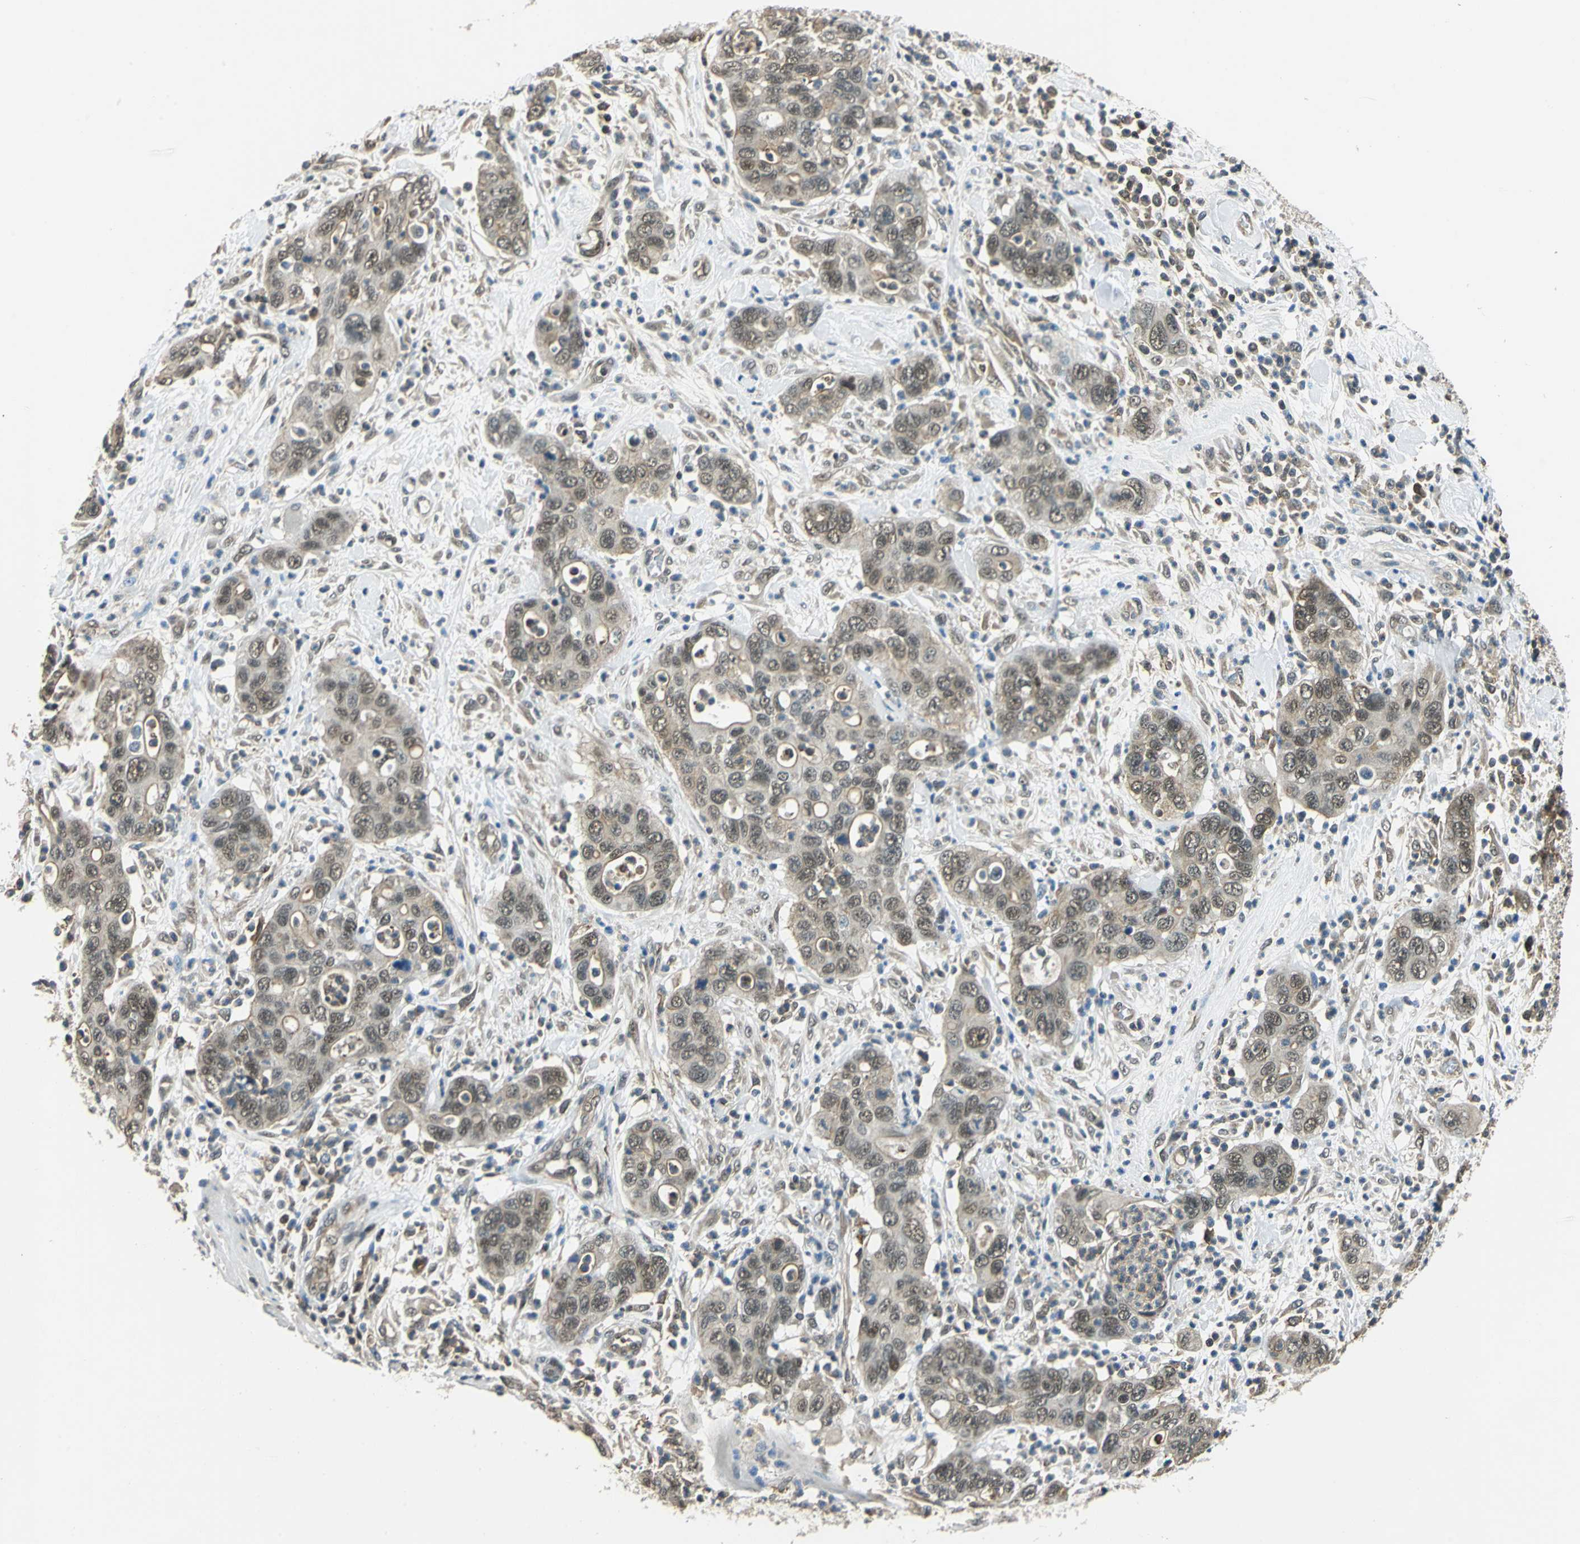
{"staining": {"intensity": "moderate", "quantity": ">75%", "location": "cytoplasmic/membranous,nuclear"}, "tissue": "pancreatic cancer", "cell_type": "Tumor cells", "image_type": "cancer", "snomed": [{"axis": "morphology", "description": "Adenocarcinoma, NOS"}, {"axis": "topography", "description": "Pancreas"}], "caption": "Immunohistochemistry (IHC) photomicrograph of human pancreatic cancer stained for a protein (brown), which shows medium levels of moderate cytoplasmic/membranous and nuclear positivity in approximately >75% of tumor cells.", "gene": "ARPC3", "patient": {"sex": "female", "age": 71}}